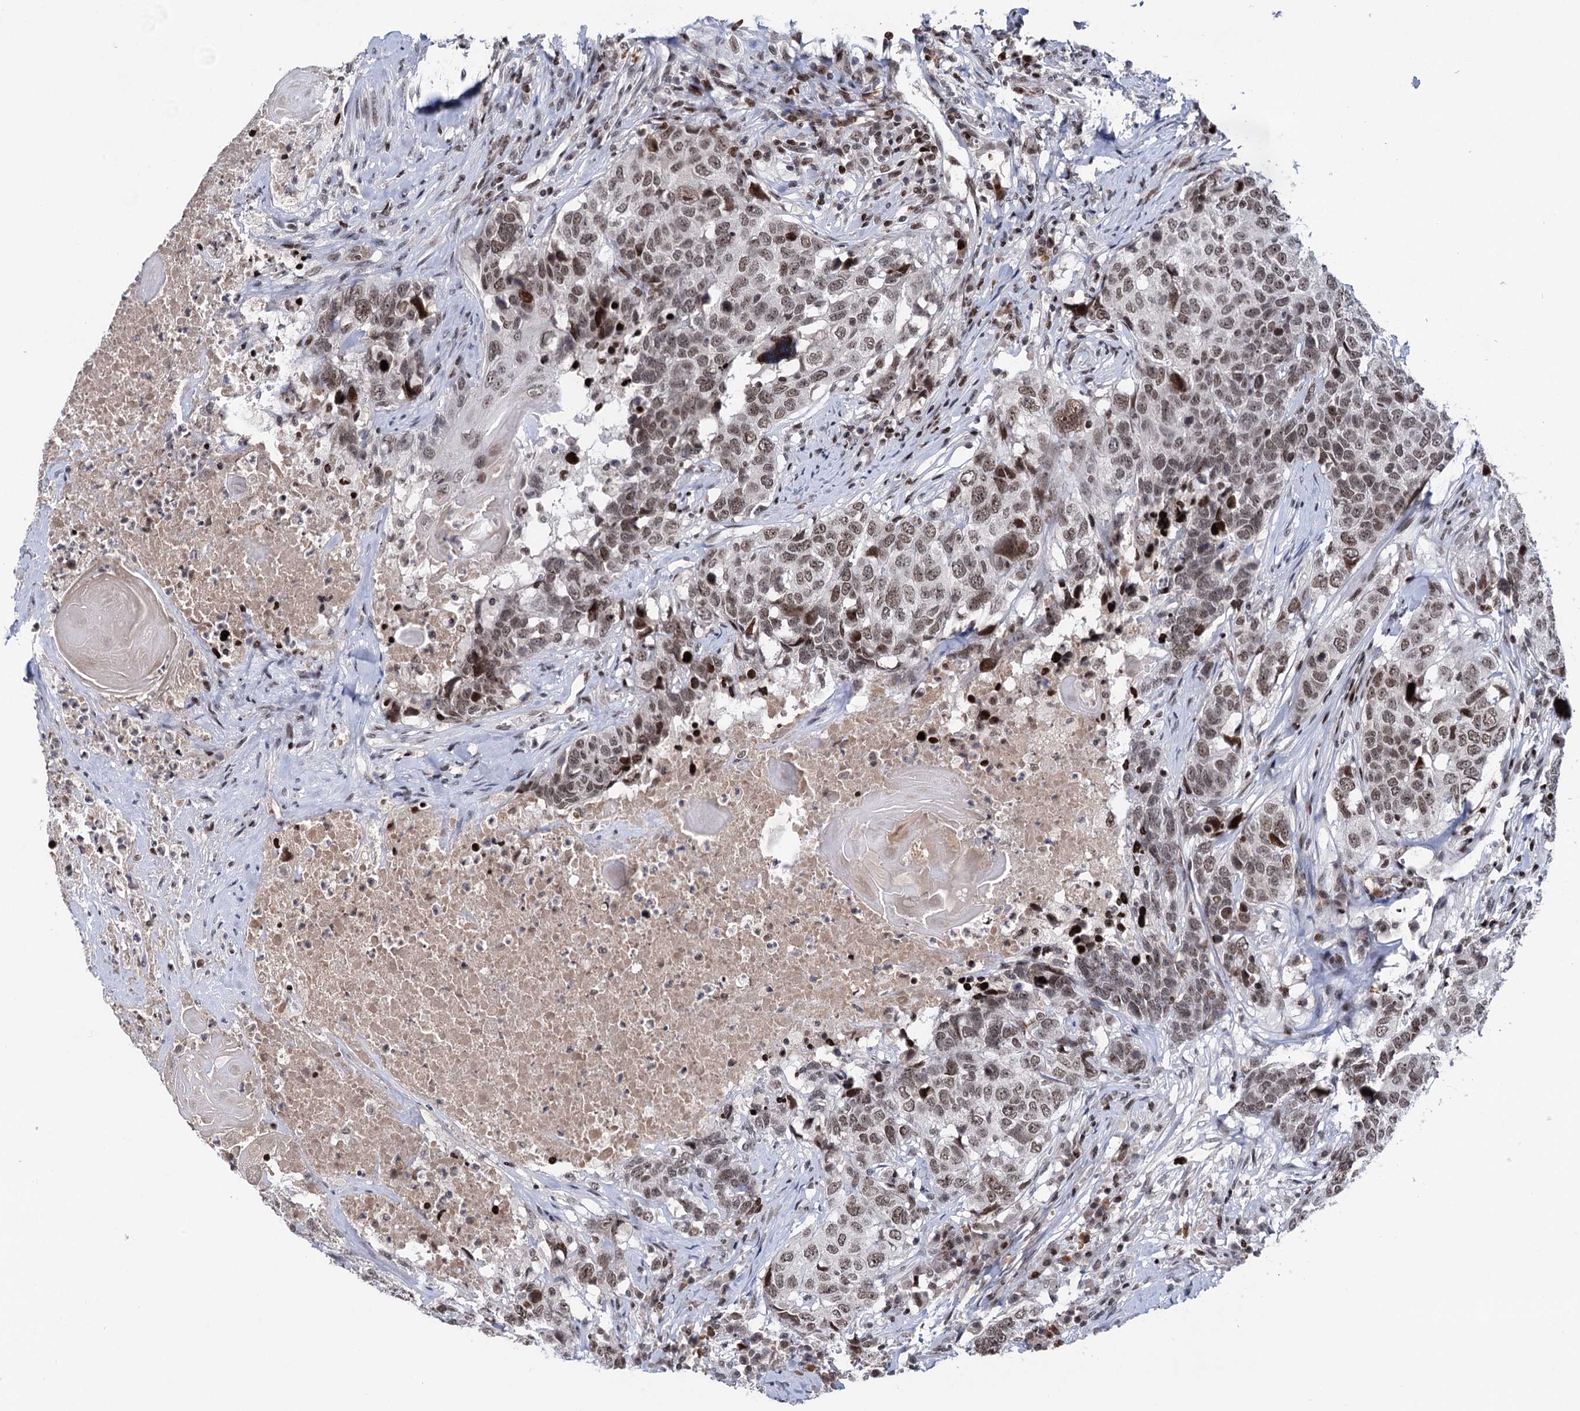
{"staining": {"intensity": "moderate", "quantity": ">75%", "location": "nuclear"}, "tissue": "head and neck cancer", "cell_type": "Tumor cells", "image_type": "cancer", "snomed": [{"axis": "morphology", "description": "Squamous cell carcinoma, NOS"}, {"axis": "topography", "description": "Head-Neck"}], "caption": "Squamous cell carcinoma (head and neck) stained with DAB immunohistochemistry exhibits medium levels of moderate nuclear positivity in approximately >75% of tumor cells.", "gene": "ZCCHC10", "patient": {"sex": "male", "age": 66}}